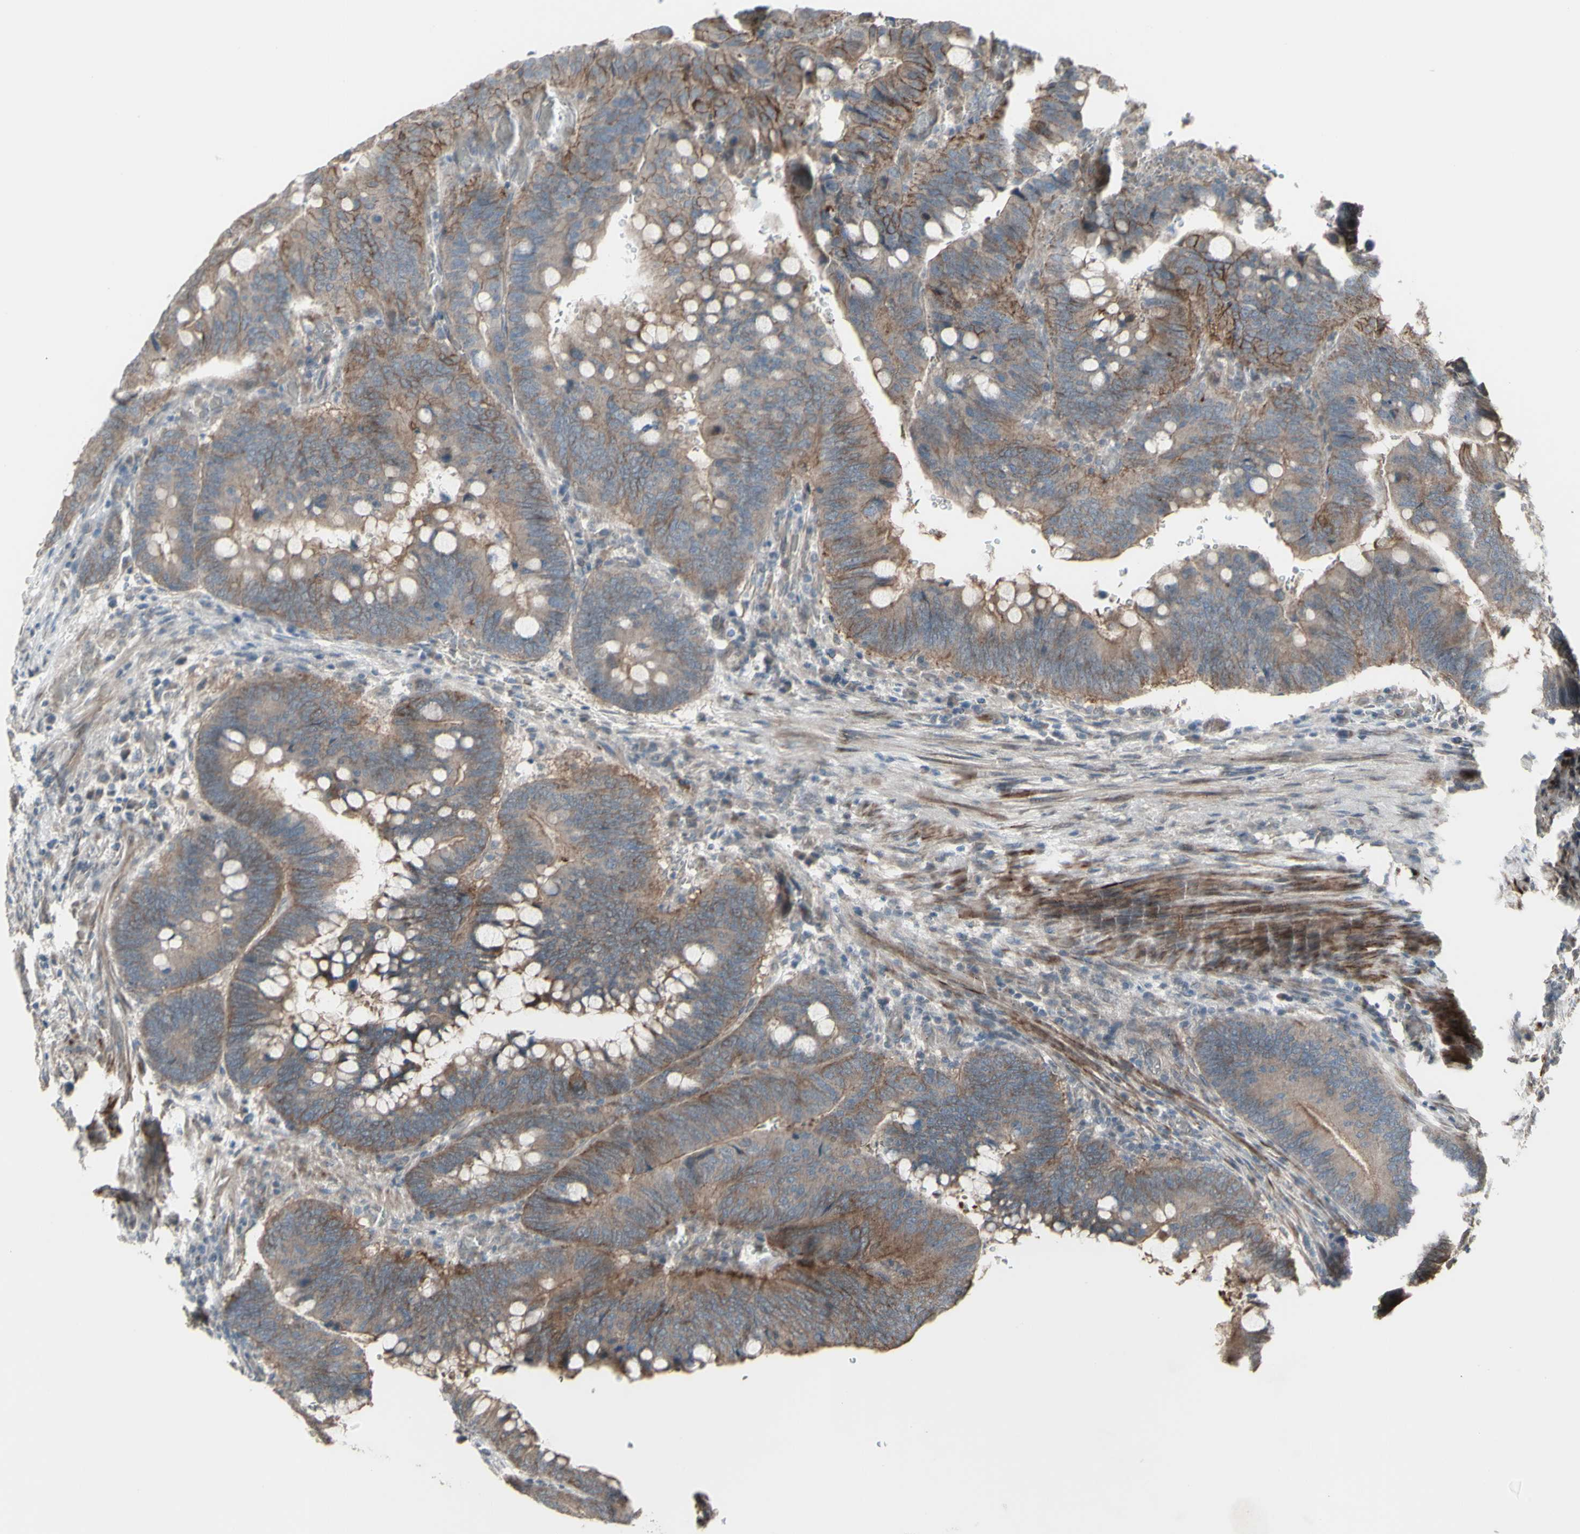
{"staining": {"intensity": "moderate", "quantity": ">75%", "location": "cytoplasmic/membranous"}, "tissue": "colorectal cancer", "cell_type": "Tumor cells", "image_type": "cancer", "snomed": [{"axis": "morphology", "description": "Normal tissue, NOS"}, {"axis": "morphology", "description": "Adenocarcinoma, NOS"}, {"axis": "topography", "description": "Rectum"}, {"axis": "topography", "description": "Peripheral nerve tissue"}], "caption": "The immunohistochemical stain labels moderate cytoplasmic/membranous expression in tumor cells of colorectal adenocarcinoma tissue.", "gene": "GRAMD1B", "patient": {"sex": "male", "age": 92}}